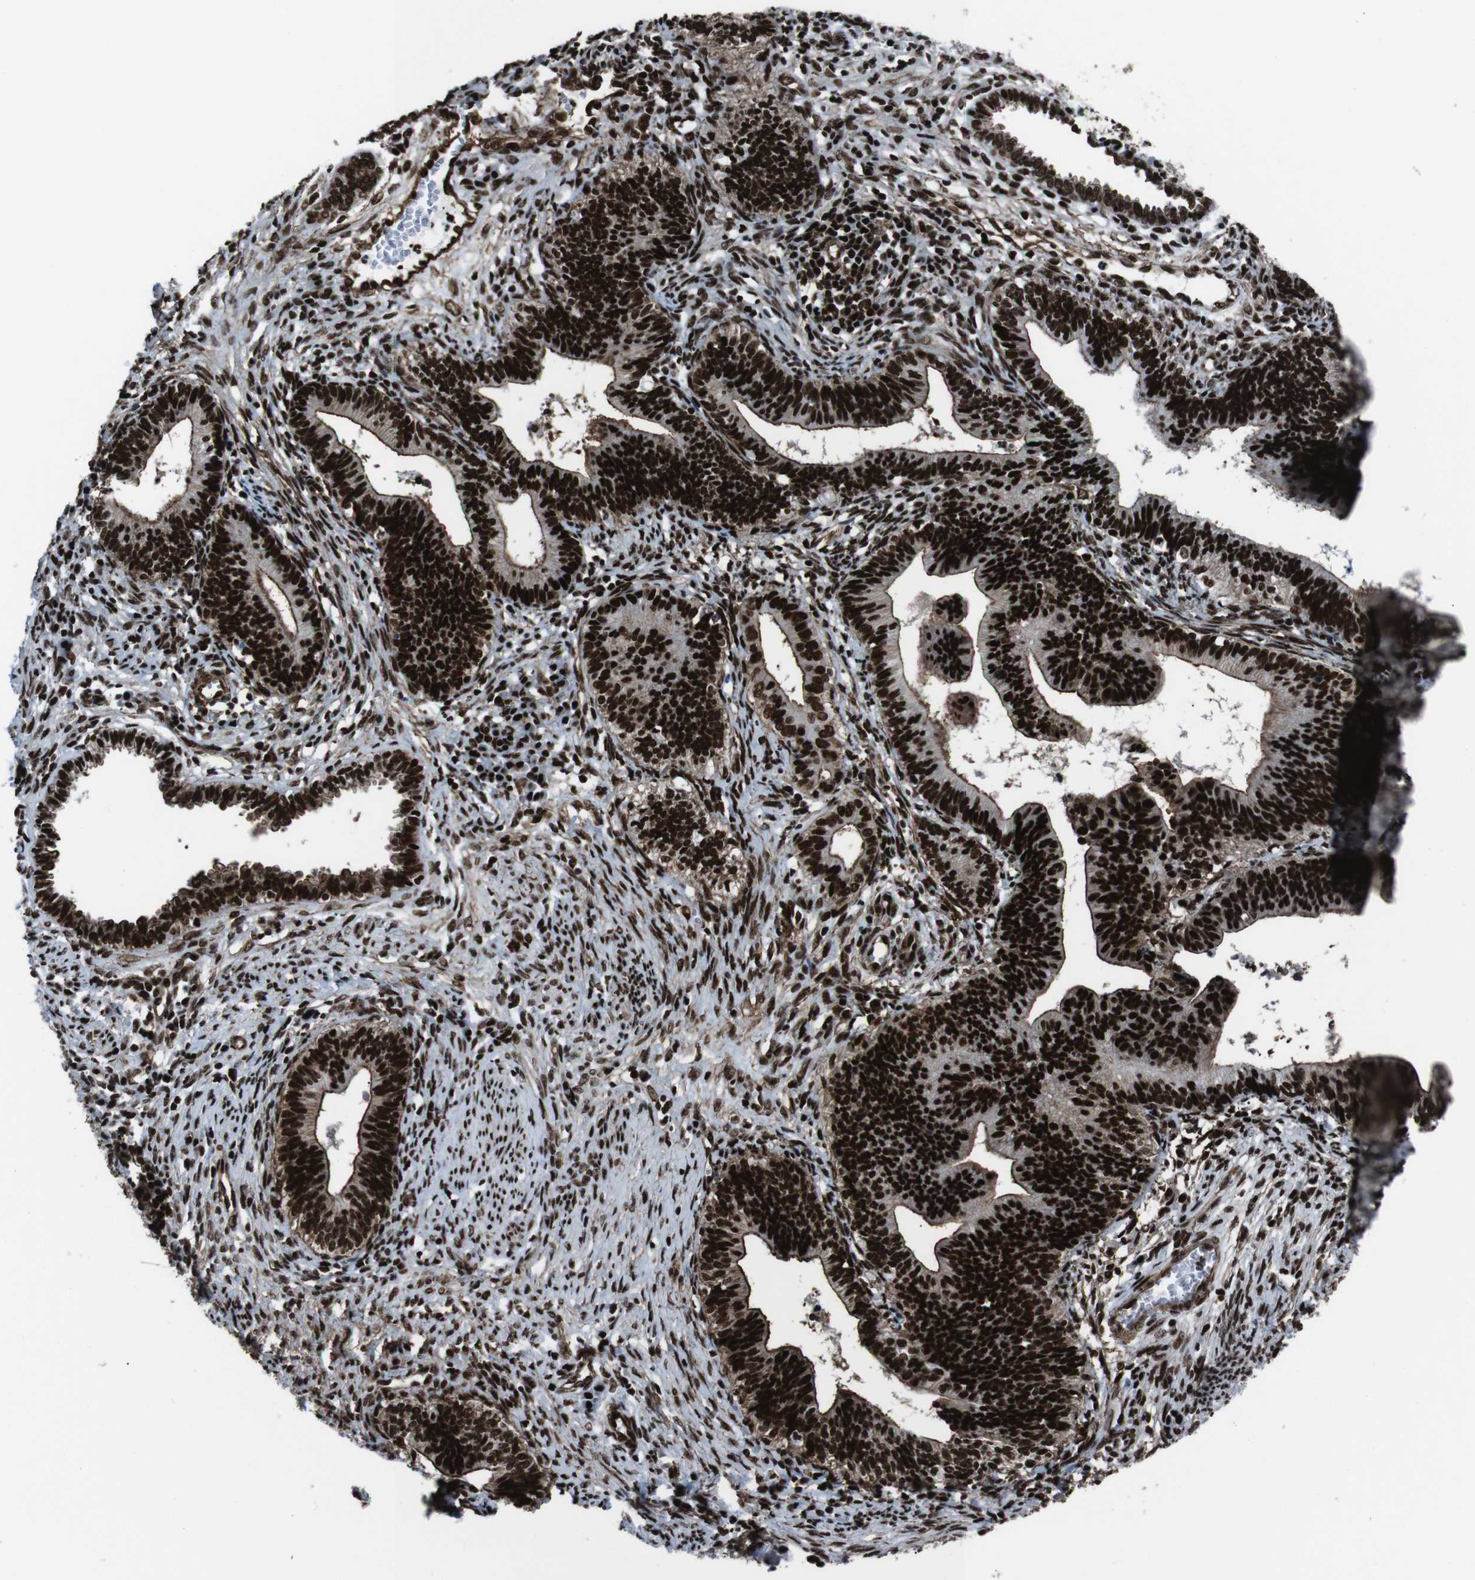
{"staining": {"intensity": "strong", "quantity": ">75%", "location": "cytoplasmic/membranous,nuclear"}, "tissue": "cervical cancer", "cell_type": "Tumor cells", "image_type": "cancer", "snomed": [{"axis": "morphology", "description": "Adenocarcinoma, NOS"}, {"axis": "topography", "description": "Cervix"}], "caption": "Immunohistochemical staining of cervical adenocarcinoma reveals strong cytoplasmic/membranous and nuclear protein expression in approximately >75% of tumor cells.", "gene": "HNRNPU", "patient": {"sex": "female", "age": 44}}